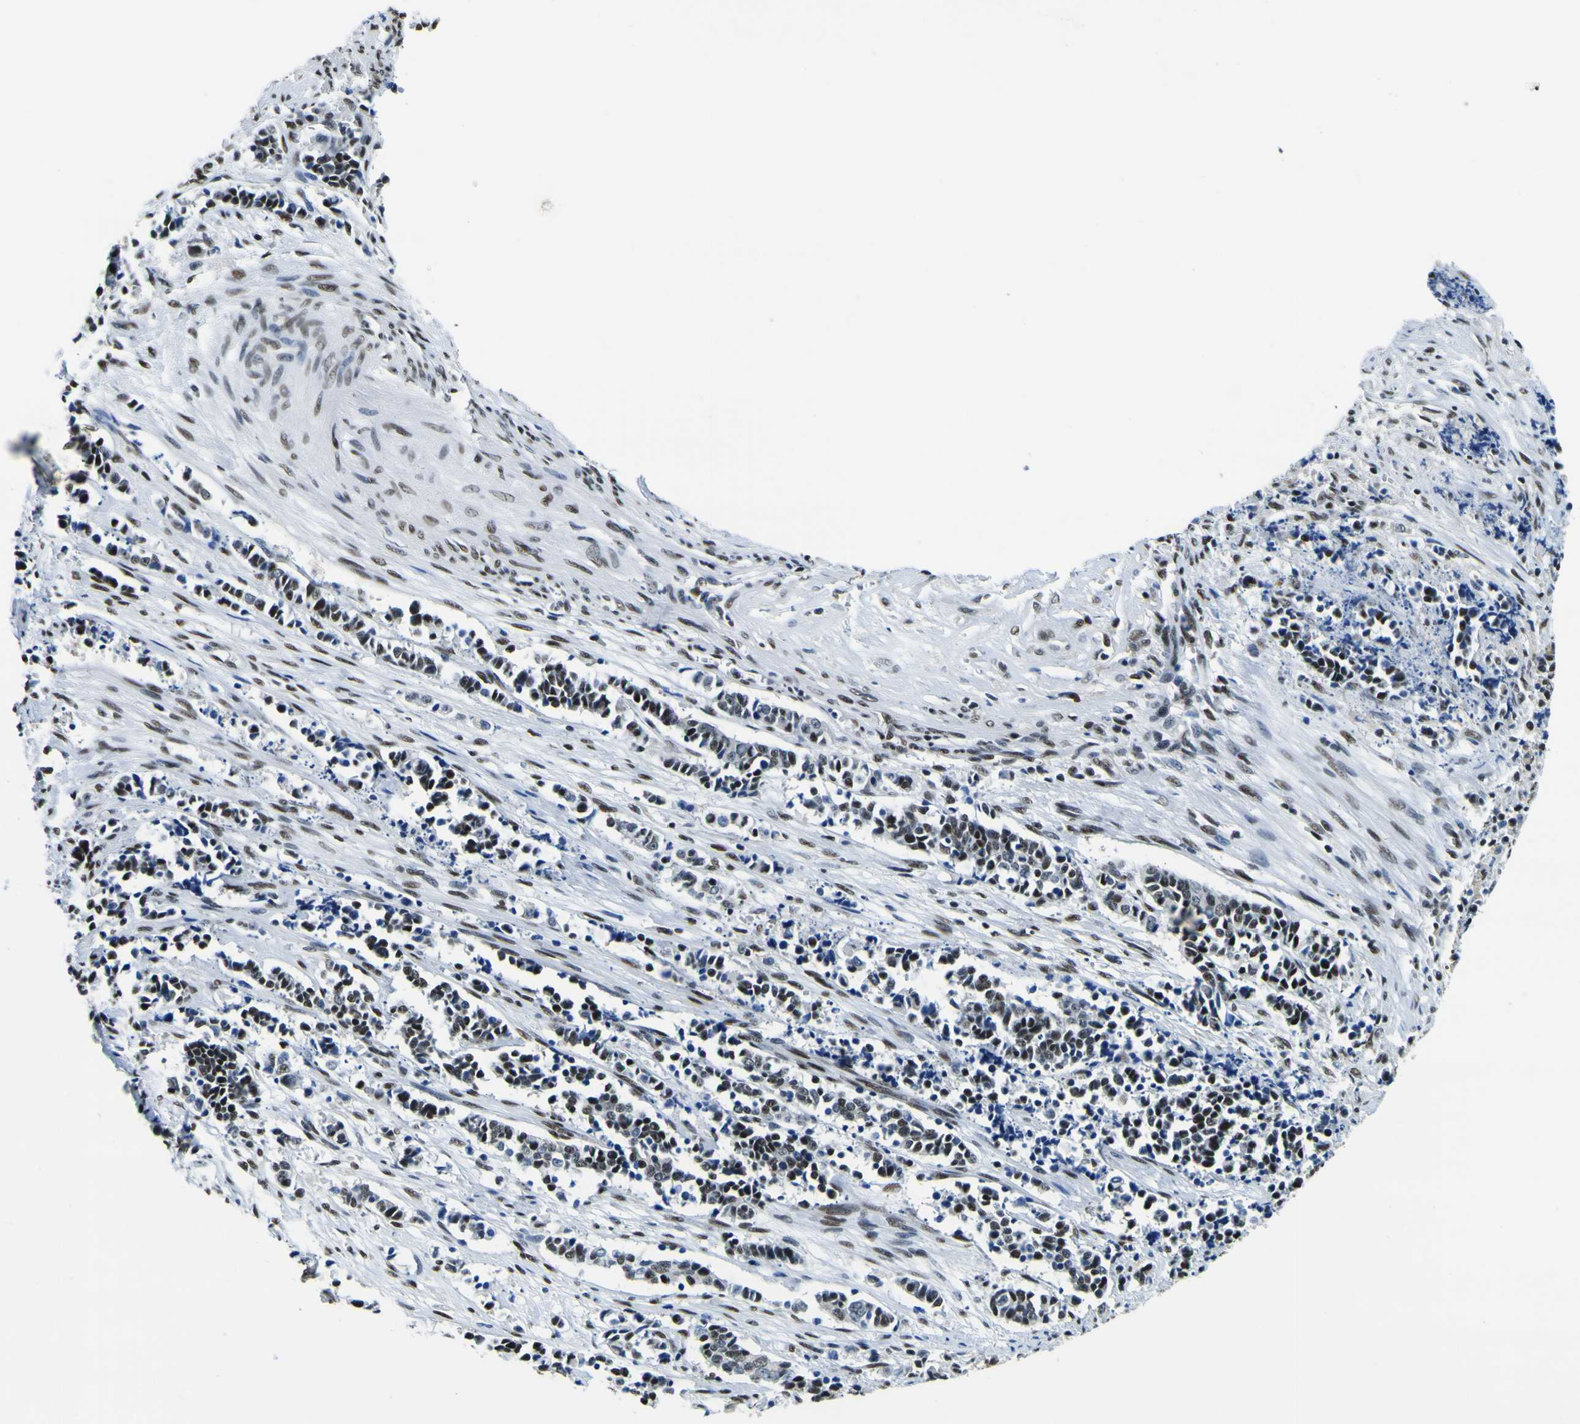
{"staining": {"intensity": "strong", "quantity": ">75%", "location": "nuclear"}, "tissue": "cervical cancer", "cell_type": "Tumor cells", "image_type": "cancer", "snomed": [{"axis": "morphology", "description": "Normal tissue, NOS"}, {"axis": "morphology", "description": "Squamous cell carcinoma, NOS"}, {"axis": "topography", "description": "Cervix"}], "caption": "This image demonstrates cervical cancer stained with immunohistochemistry (IHC) to label a protein in brown. The nuclear of tumor cells show strong positivity for the protein. Nuclei are counter-stained blue.", "gene": "SP1", "patient": {"sex": "female", "age": 35}}